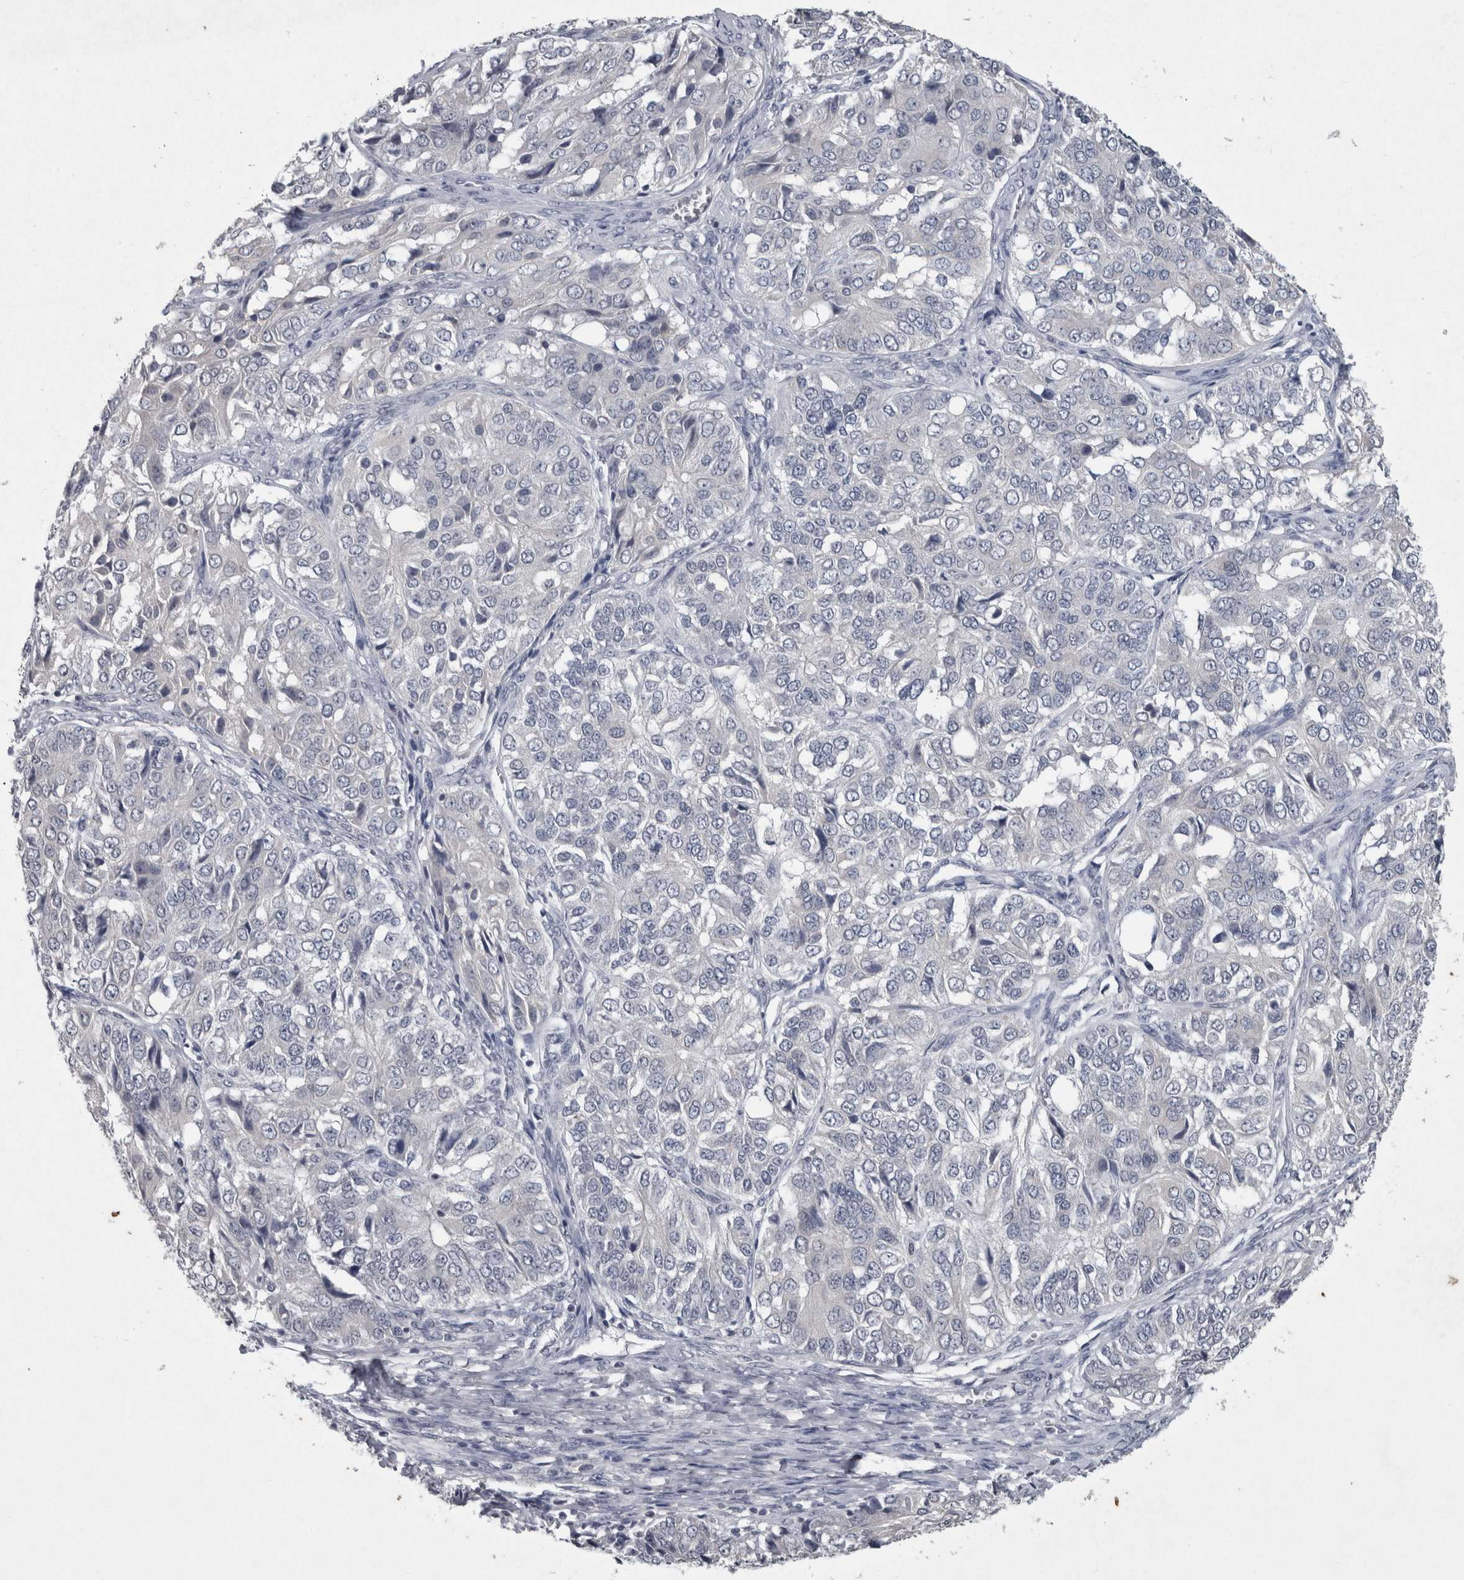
{"staining": {"intensity": "negative", "quantity": "none", "location": "none"}, "tissue": "ovarian cancer", "cell_type": "Tumor cells", "image_type": "cancer", "snomed": [{"axis": "morphology", "description": "Carcinoma, endometroid"}, {"axis": "topography", "description": "Ovary"}], "caption": "Protein analysis of ovarian cancer exhibits no significant staining in tumor cells. Brightfield microscopy of immunohistochemistry stained with DAB (3,3'-diaminobenzidine) (brown) and hematoxylin (blue), captured at high magnification.", "gene": "WNT7A", "patient": {"sex": "female", "age": 51}}